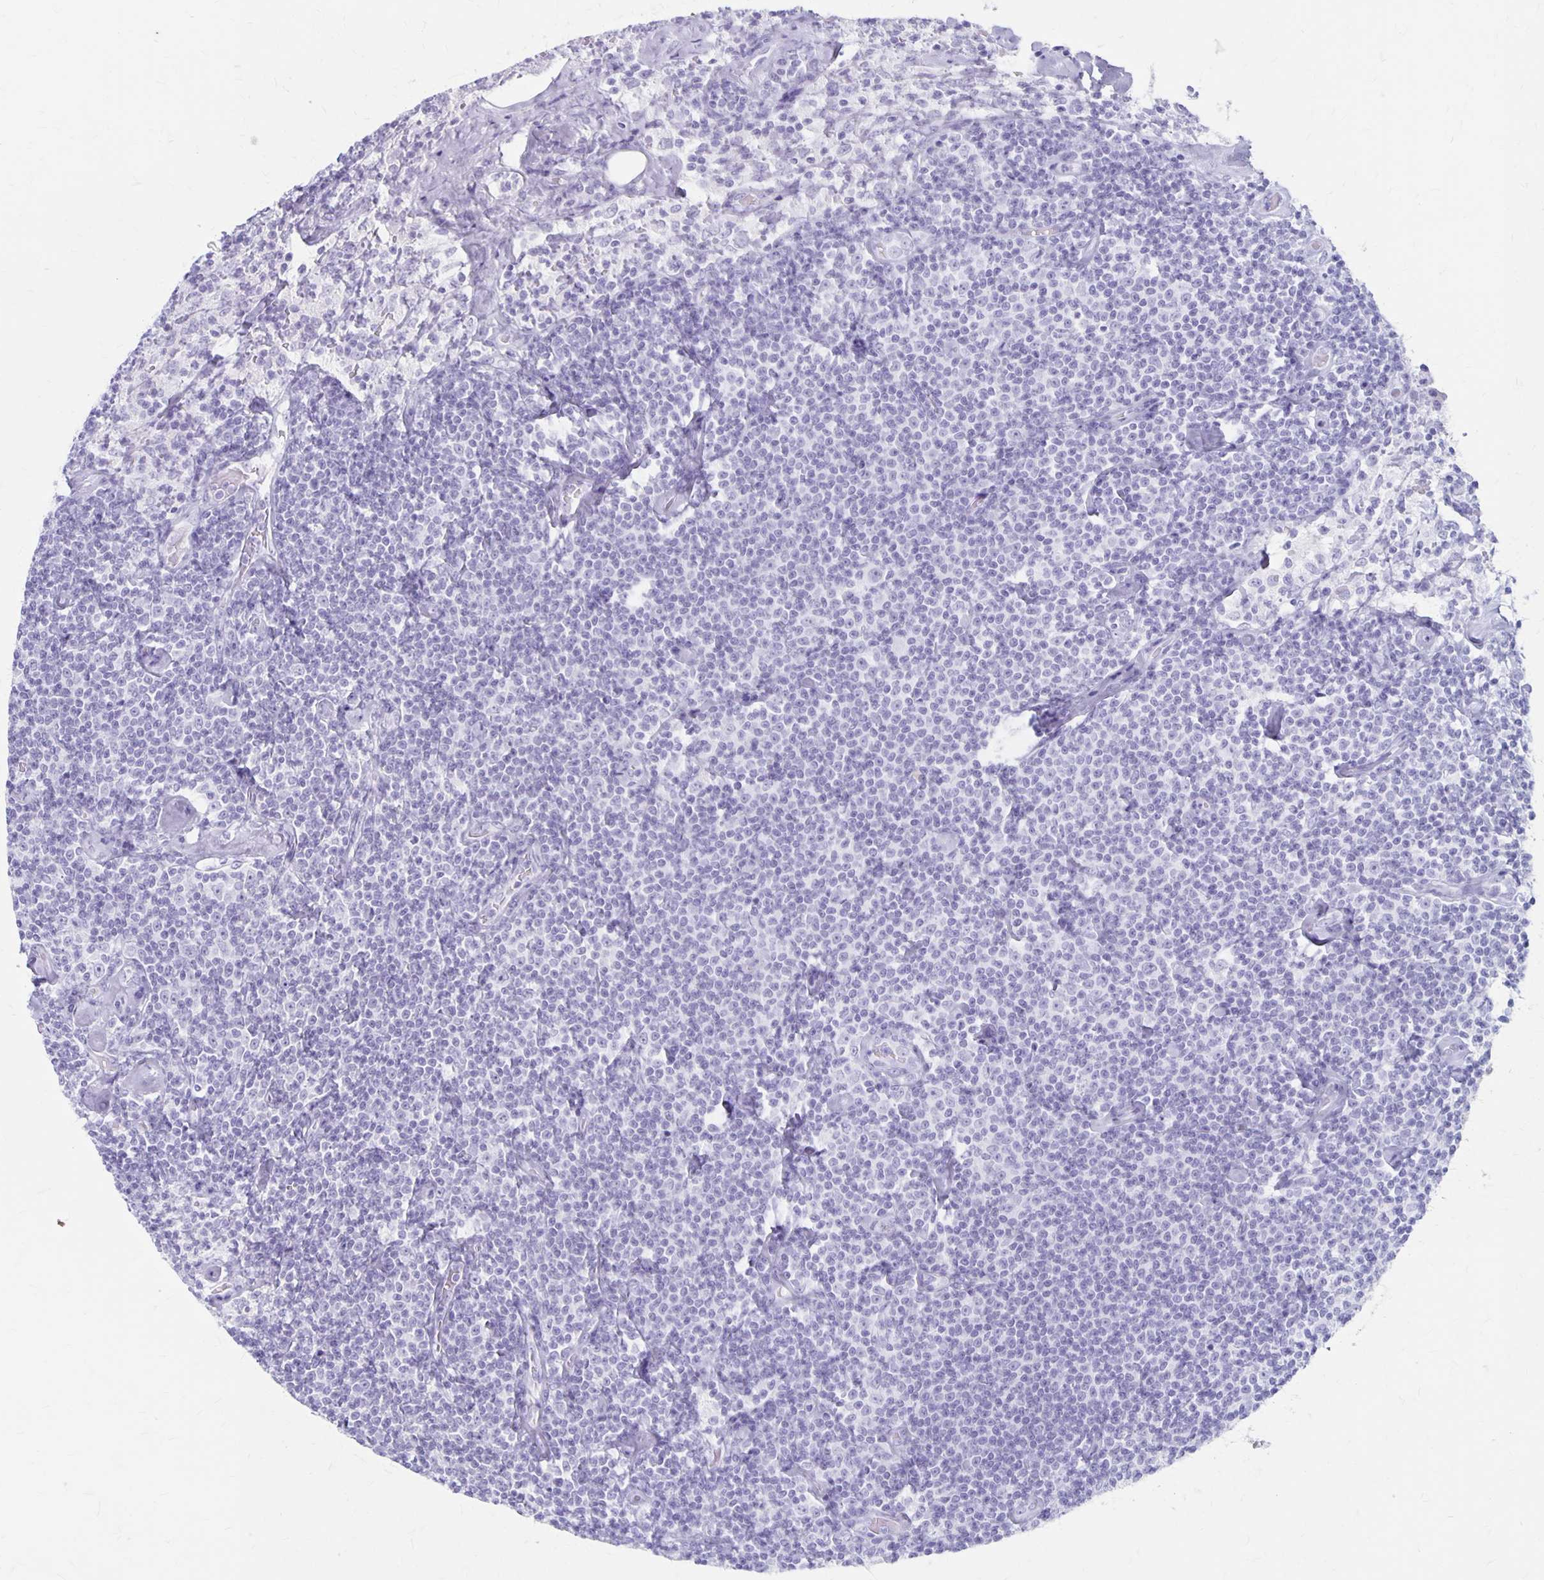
{"staining": {"intensity": "negative", "quantity": "none", "location": "none"}, "tissue": "lymphoma", "cell_type": "Tumor cells", "image_type": "cancer", "snomed": [{"axis": "morphology", "description": "Malignant lymphoma, non-Hodgkin's type, Low grade"}, {"axis": "topography", "description": "Lymph node"}], "caption": "An immunohistochemistry (IHC) micrograph of lymphoma is shown. There is no staining in tumor cells of lymphoma.", "gene": "MAGEC2", "patient": {"sex": "male", "age": 81}}